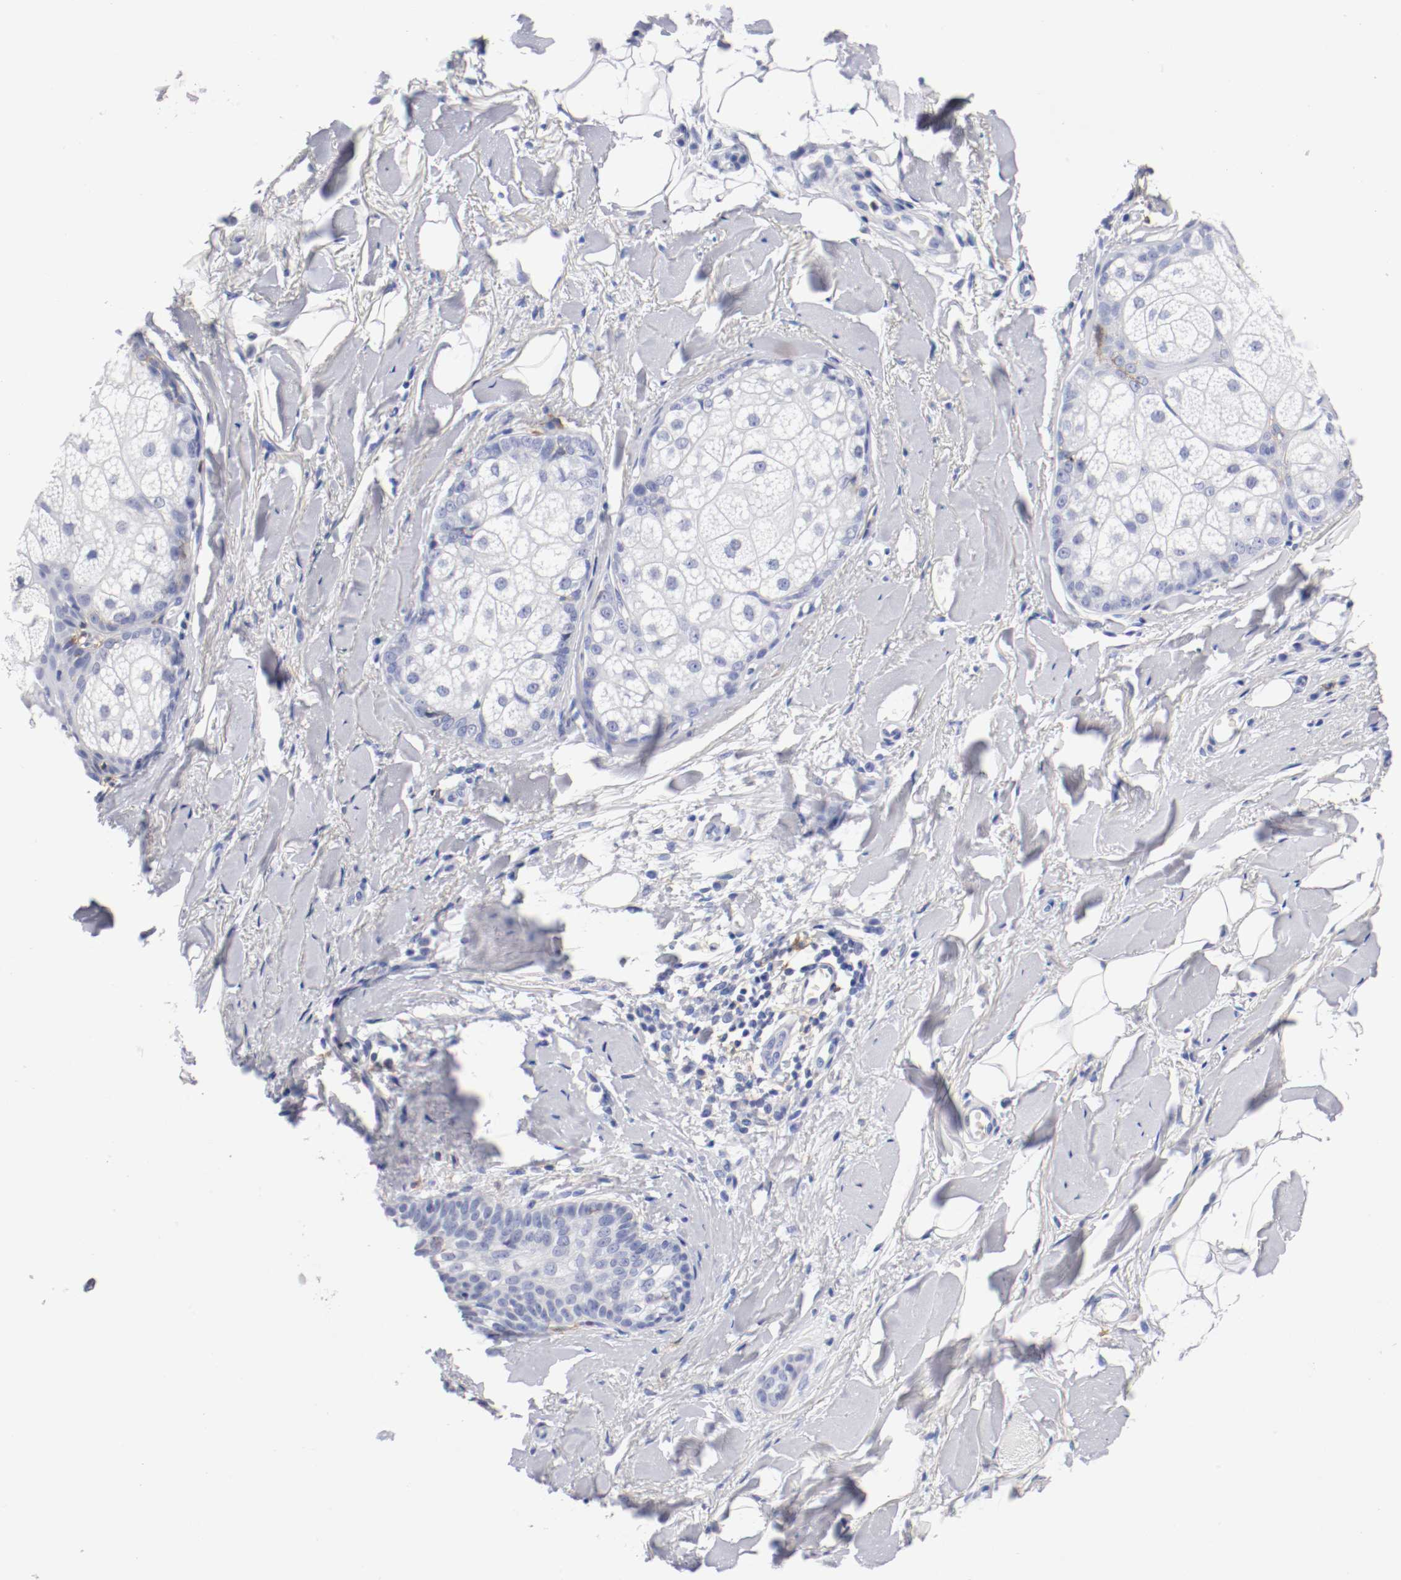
{"staining": {"intensity": "negative", "quantity": "none", "location": "none"}, "tissue": "skin cancer", "cell_type": "Tumor cells", "image_type": "cancer", "snomed": [{"axis": "morphology", "description": "Normal tissue, NOS"}, {"axis": "morphology", "description": "Basal cell carcinoma"}, {"axis": "topography", "description": "Skin"}], "caption": "IHC of basal cell carcinoma (skin) reveals no positivity in tumor cells.", "gene": "ITGAX", "patient": {"sex": "female", "age": 69}}